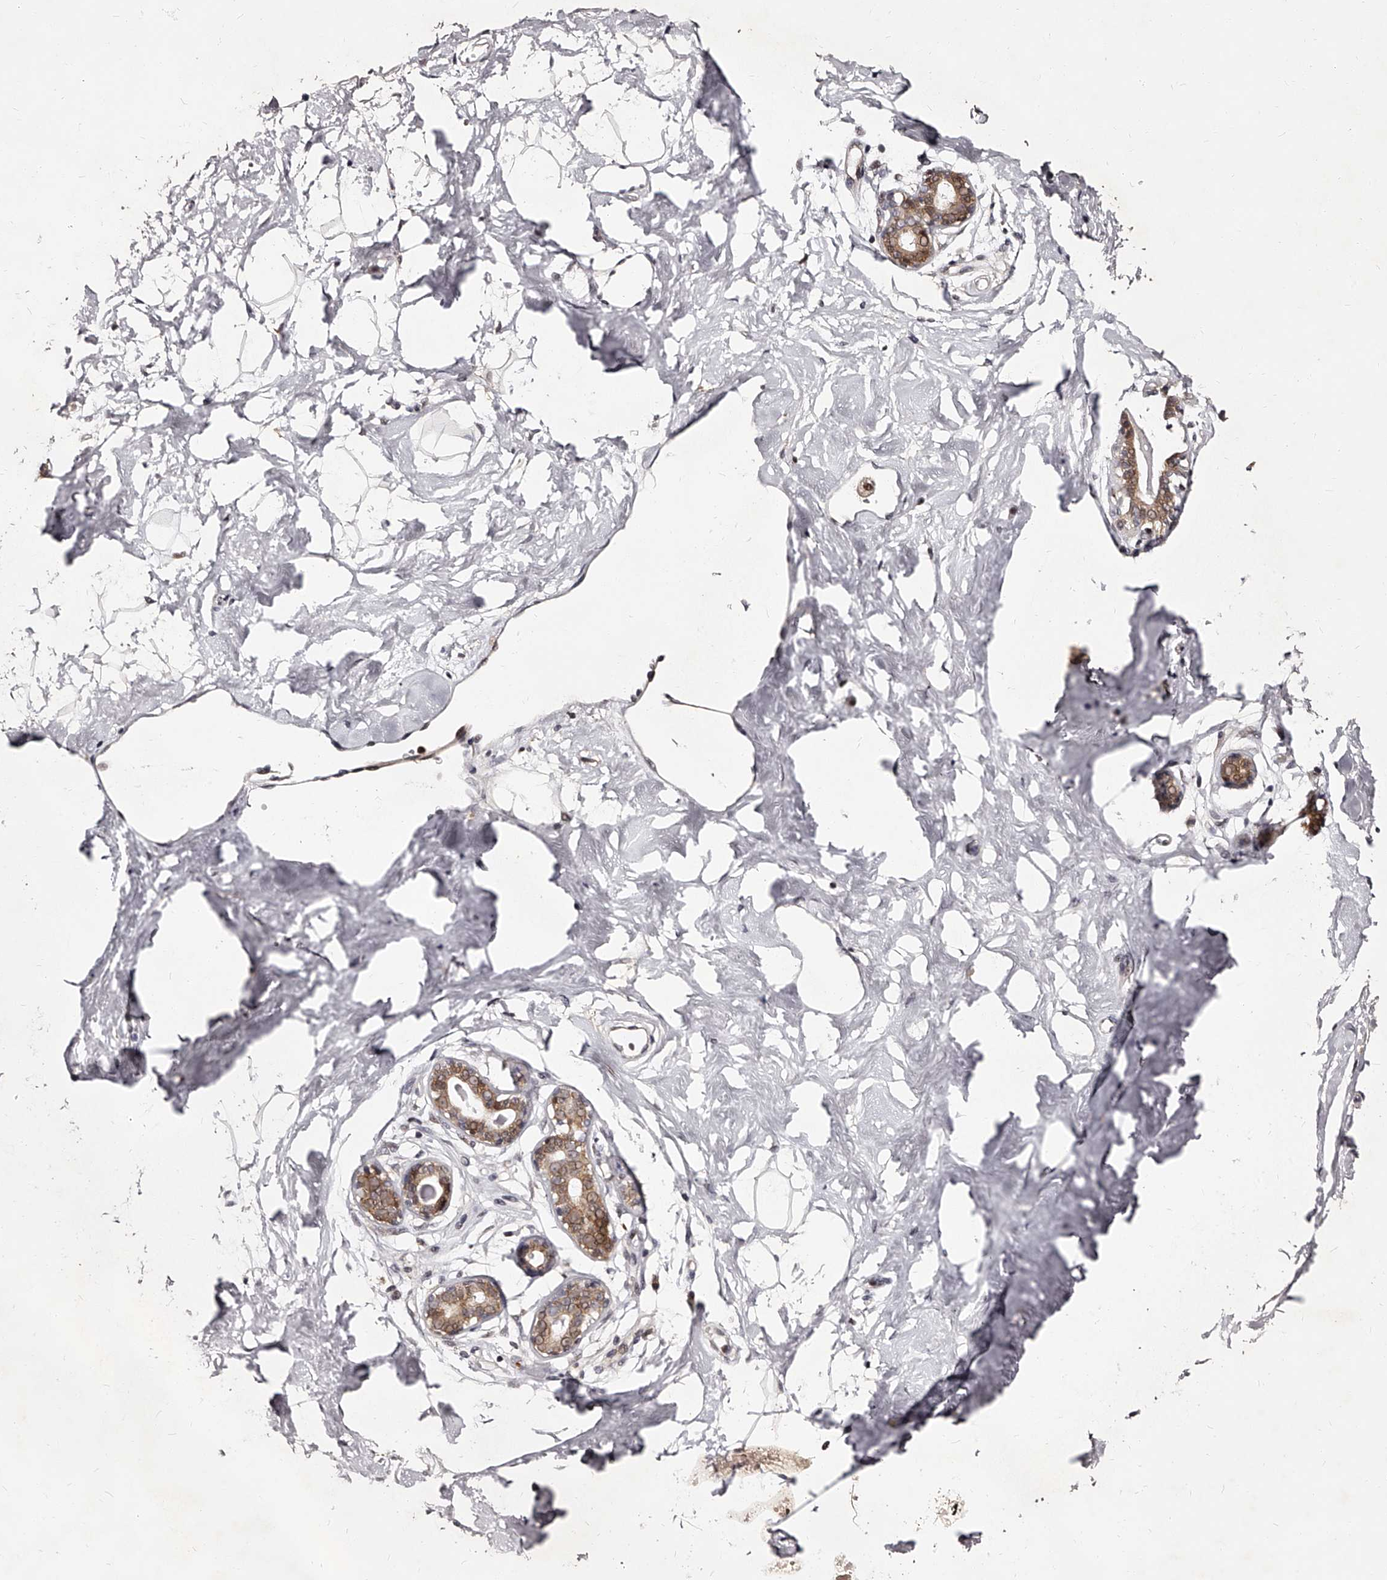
{"staining": {"intensity": "negative", "quantity": "none", "location": "none"}, "tissue": "breast", "cell_type": "Adipocytes", "image_type": "normal", "snomed": [{"axis": "morphology", "description": "Normal tissue, NOS"}, {"axis": "morphology", "description": "Adenoma, NOS"}, {"axis": "topography", "description": "Breast"}], "caption": "Immunohistochemistry image of normal human breast stained for a protein (brown), which shows no expression in adipocytes.", "gene": "RSC1A1", "patient": {"sex": "female", "age": 23}}